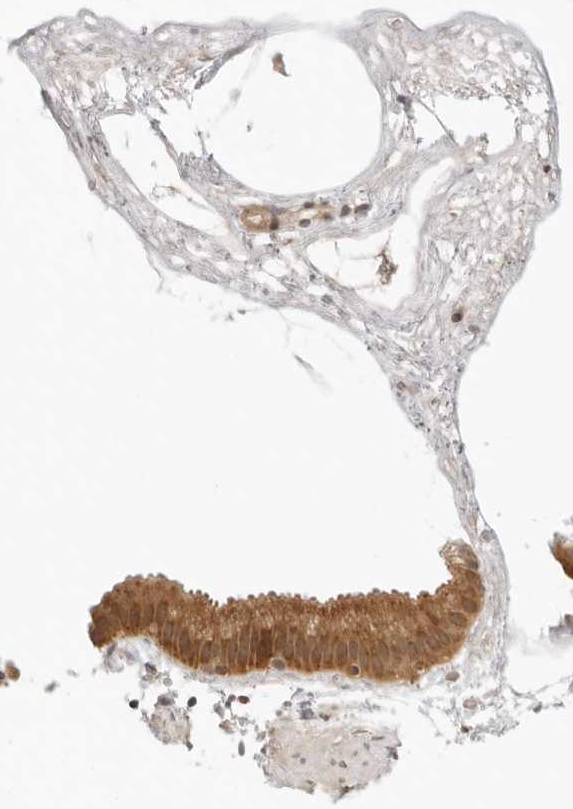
{"staining": {"intensity": "strong", "quantity": ">75%", "location": "cytoplasmic/membranous"}, "tissue": "gallbladder", "cell_type": "Glandular cells", "image_type": "normal", "snomed": [{"axis": "morphology", "description": "Normal tissue, NOS"}, {"axis": "topography", "description": "Gallbladder"}], "caption": "Immunohistochemical staining of unremarkable human gallbladder reveals strong cytoplasmic/membranous protein positivity in approximately >75% of glandular cells.", "gene": "RC3H1", "patient": {"sex": "female", "age": 64}}